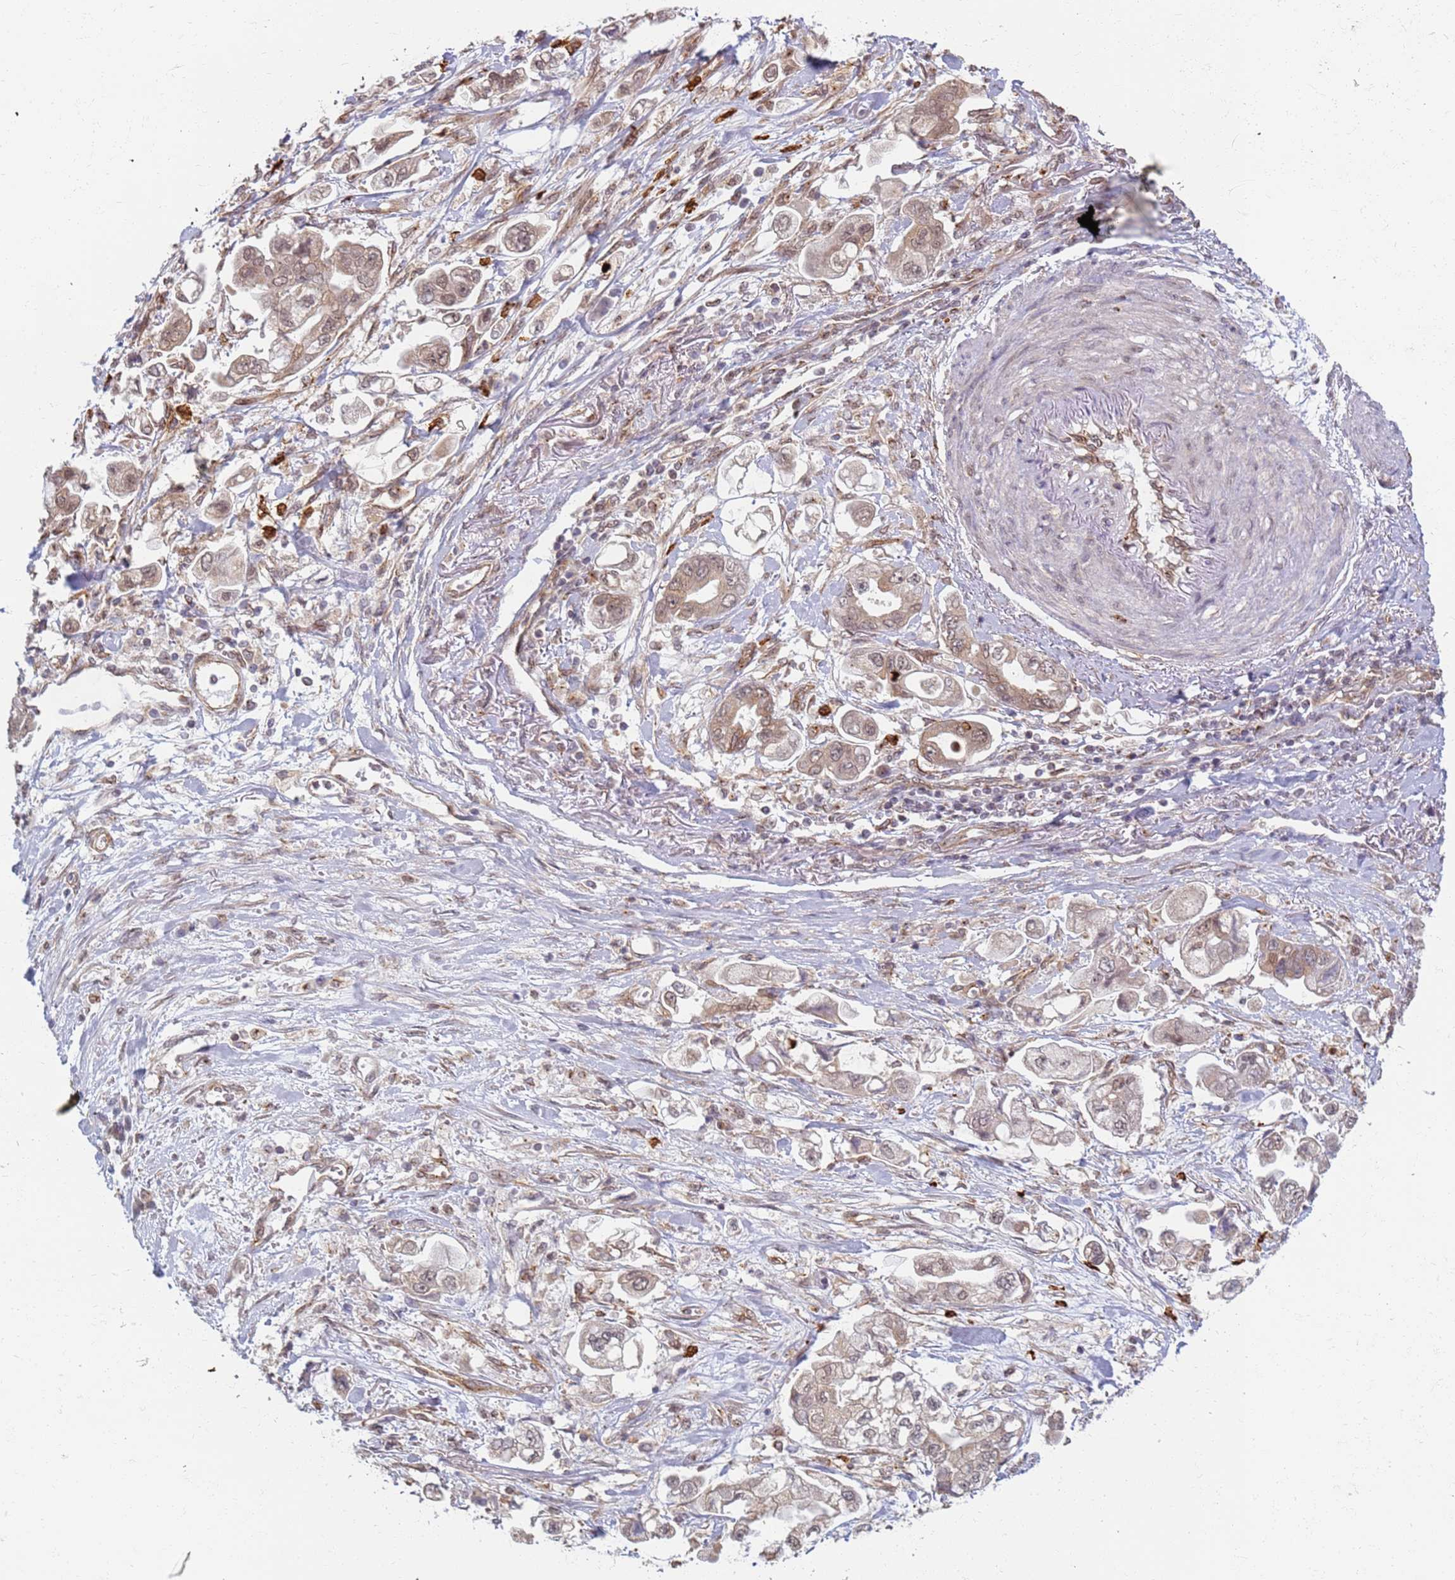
{"staining": {"intensity": "weak", "quantity": ">75%", "location": "cytoplasmic/membranous,nuclear"}, "tissue": "stomach cancer", "cell_type": "Tumor cells", "image_type": "cancer", "snomed": [{"axis": "morphology", "description": "Adenocarcinoma, NOS"}, {"axis": "topography", "description": "Stomach"}], "caption": "A high-resolution image shows immunohistochemistry staining of stomach cancer (adenocarcinoma), which shows weak cytoplasmic/membranous and nuclear staining in about >75% of tumor cells.", "gene": "CEP170", "patient": {"sex": "male", "age": 62}}